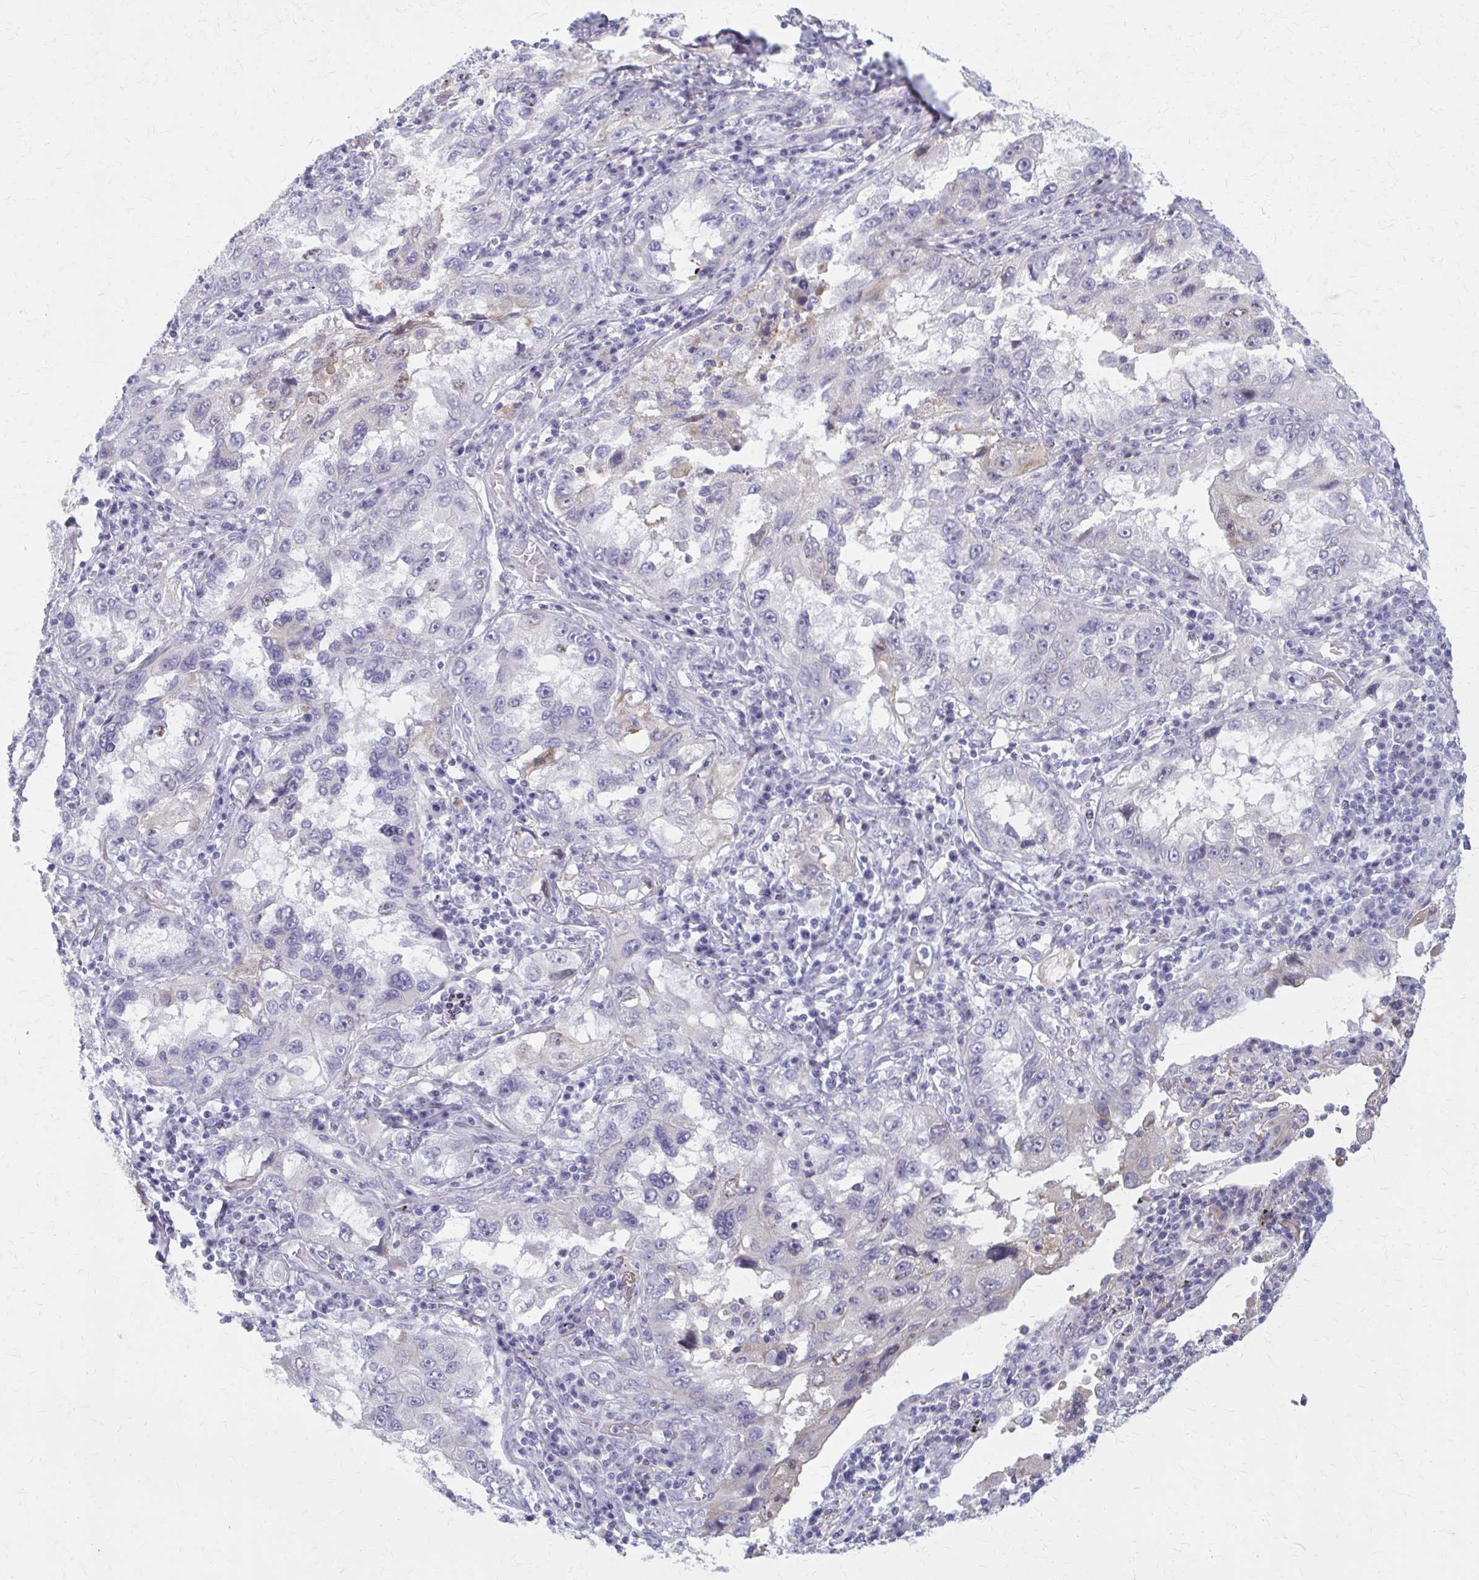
{"staining": {"intensity": "negative", "quantity": "none", "location": "none"}, "tissue": "lung cancer", "cell_type": "Tumor cells", "image_type": "cancer", "snomed": [{"axis": "morphology", "description": "Adenocarcinoma, NOS"}, {"axis": "topography", "description": "Lung"}], "caption": "This is a image of IHC staining of lung adenocarcinoma, which shows no expression in tumor cells. The staining is performed using DAB (3,3'-diaminobenzidine) brown chromogen with nuclei counter-stained in using hematoxylin.", "gene": "SERPIND1", "patient": {"sex": "female", "age": 73}}